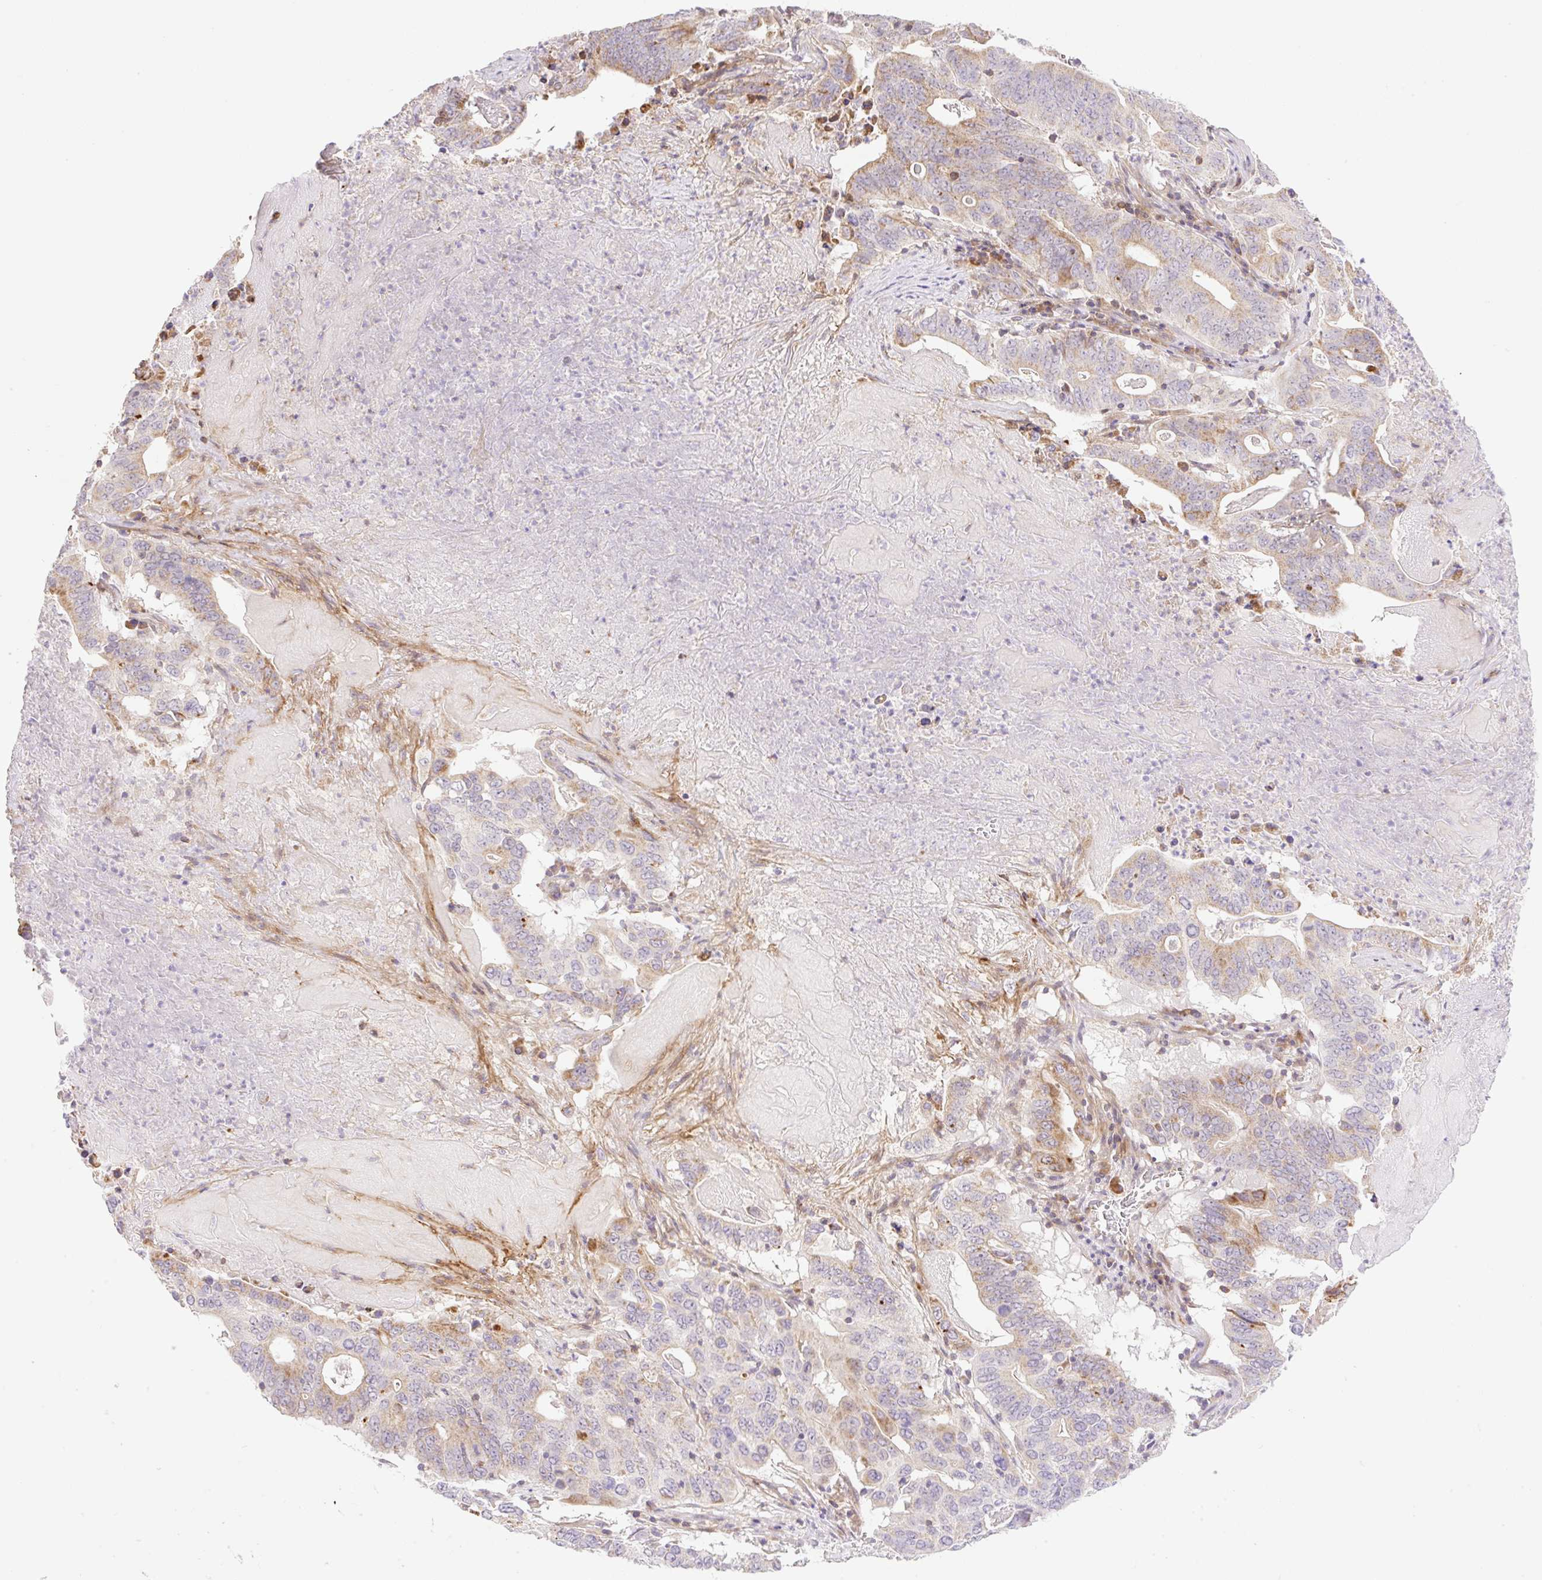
{"staining": {"intensity": "moderate", "quantity": "25%-75%", "location": "cytoplasmic/membranous"}, "tissue": "lung cancer", "cell_type": "Tumor cells", "image_type": "cancer", "snomed": [{"axis": "morphology", "description": "Adenocarcinoma, NOS"}, {"axis": "topography", "description": "Lung"}], "caption": "DAB immunohistochemical staining of human lung cancer (adenocarcinoma) displays moderate cytoplasmic/membranous protein positivity in approximately 25%-75% of tumor cells.", "gene": "VPS25", "patient": {"sex": "female", "age": 60}}